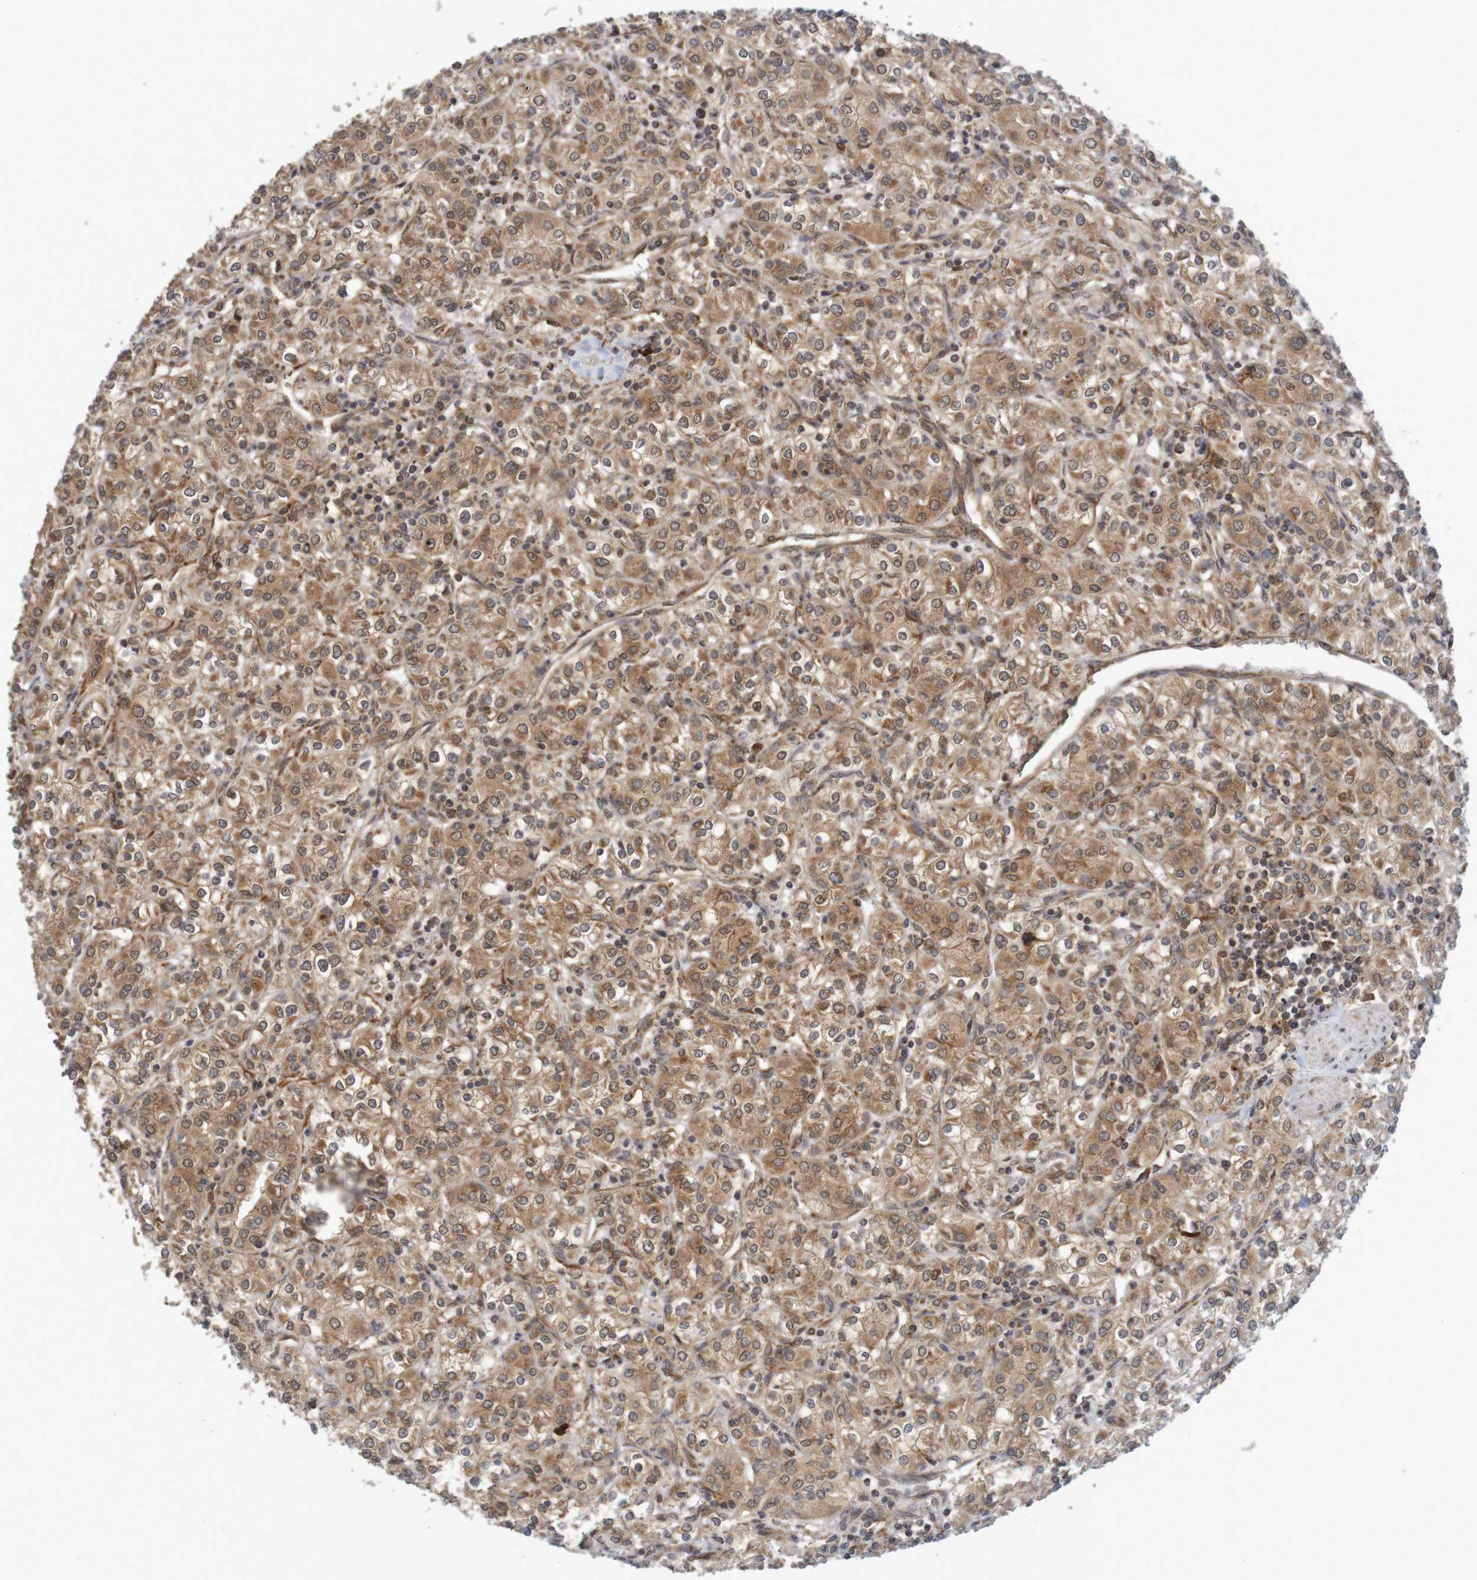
{"staining": {"intensity": "moderate", "quantity": ">75%", "location": "cytoplasmic/membranous"}, "tissue": "renal cancer", "cell_type": "Tumor cells", "image_type": "cancer", "snomed": [{"axis": "morphology", "description": "Adenocarcinoma, NOS"}, {"axis": "topography", "description": "Kidney"}], "caption": "IHC photomicrograph of human renal cancer stained for a protein (brown), which reveals medium levels of moderate cytoplasmic/membranous positivity in about >75% of tumor cells.", "gene": "MRPL52", "patient": {"sex": "male", "age": 77}}